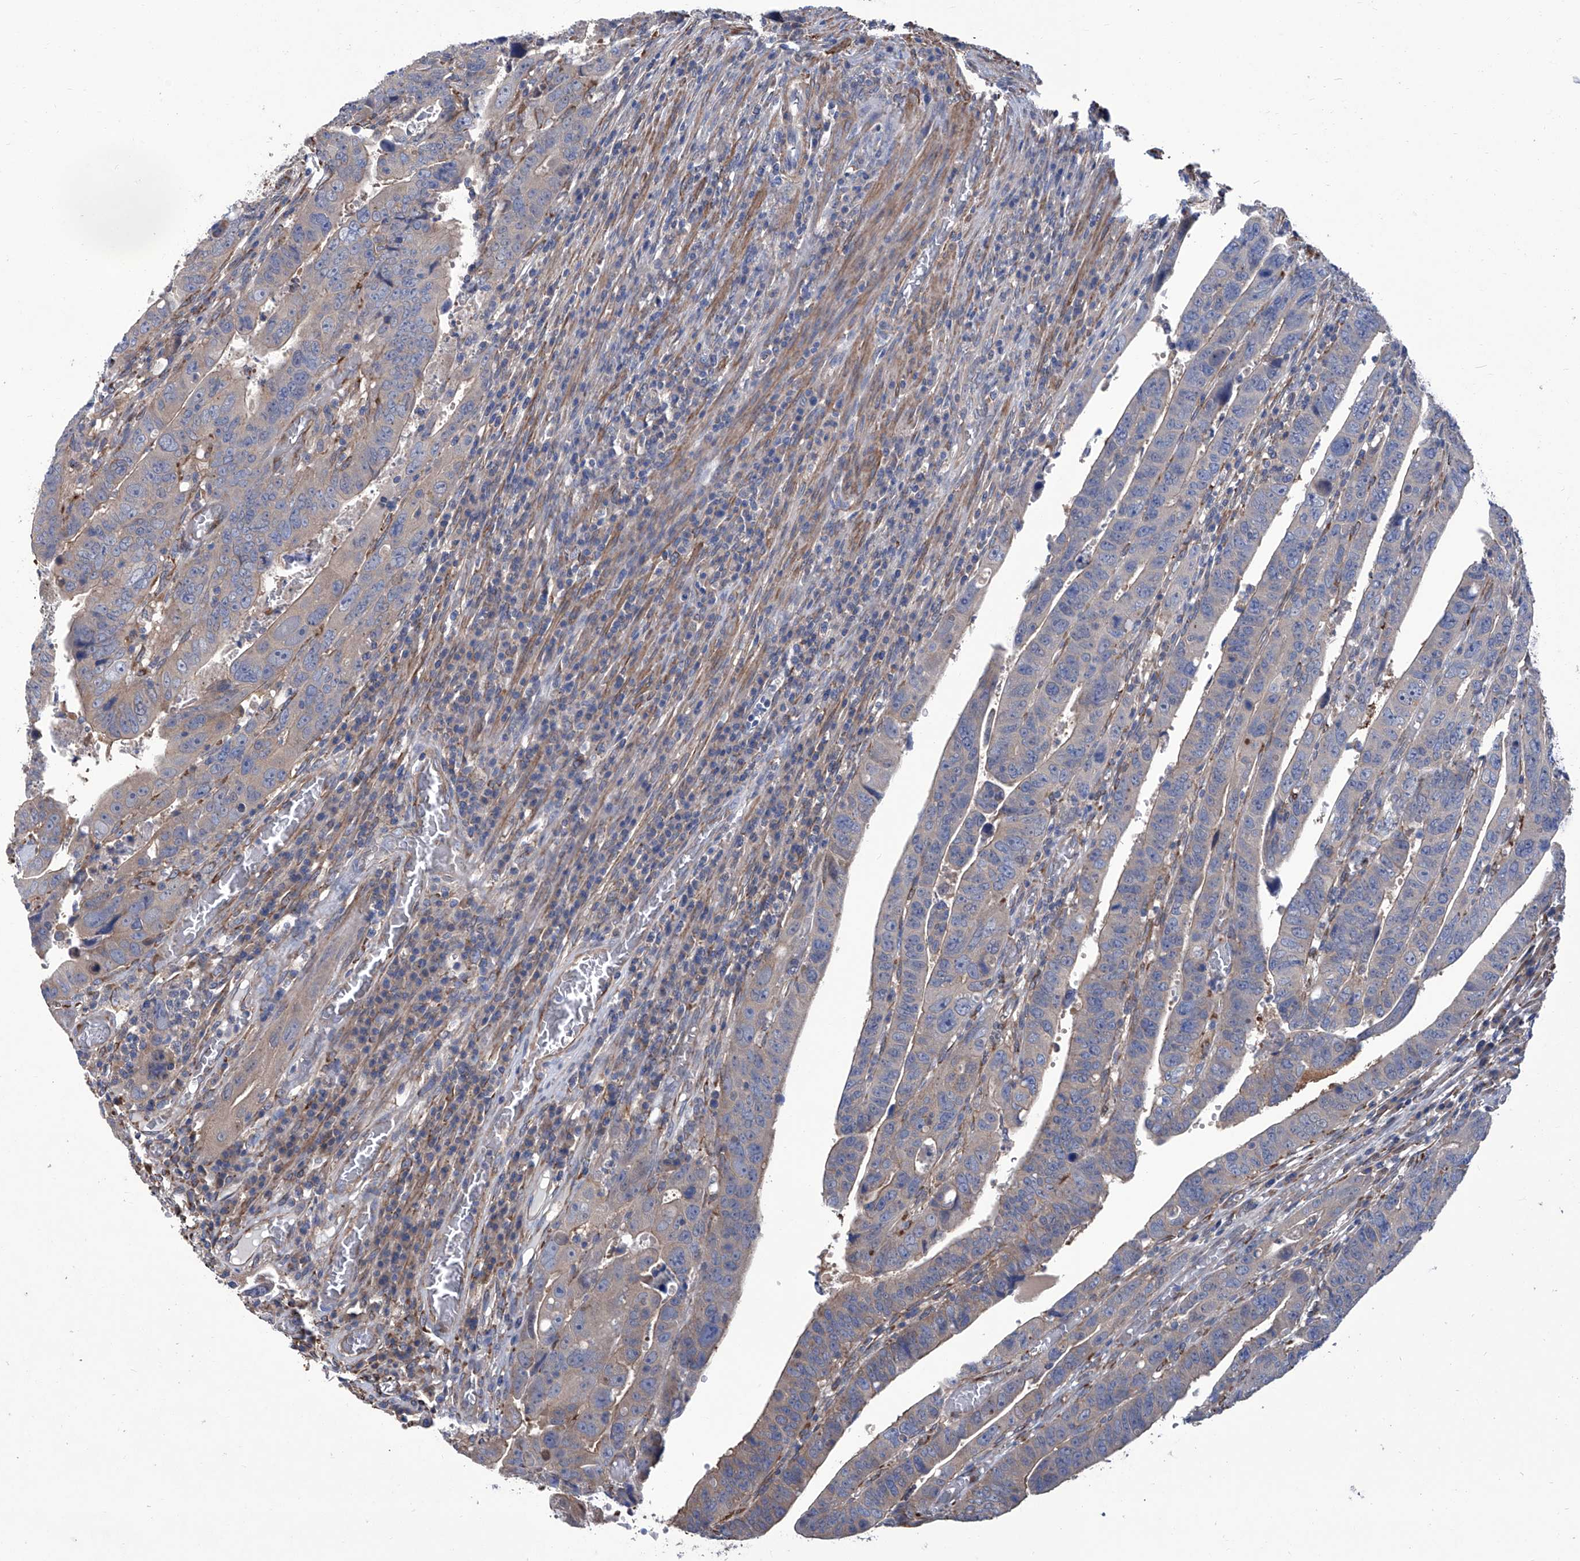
{"staining": {"intensity": "negative", "quantity": "none", "location": "none"}, "tissue": "colorectal cancer", "cell_type": "Tumor cells", "image_type": "cancer", "snomed": [{"axis": "morphology", "description": "Normal tissue, NOS"}, {"axis": "morphology", "description": "Adenocarcinoma, NOS"}, {"axis": "topography", "description": "Rectum"}], "caption": "Immunohistochemistry of human colorectal adenocarcinoma reveals no expression in tumor cells. (DAB IHC, high magnification).", "gene": "SMS", "patient": {"sex": "female", "age": 65}}